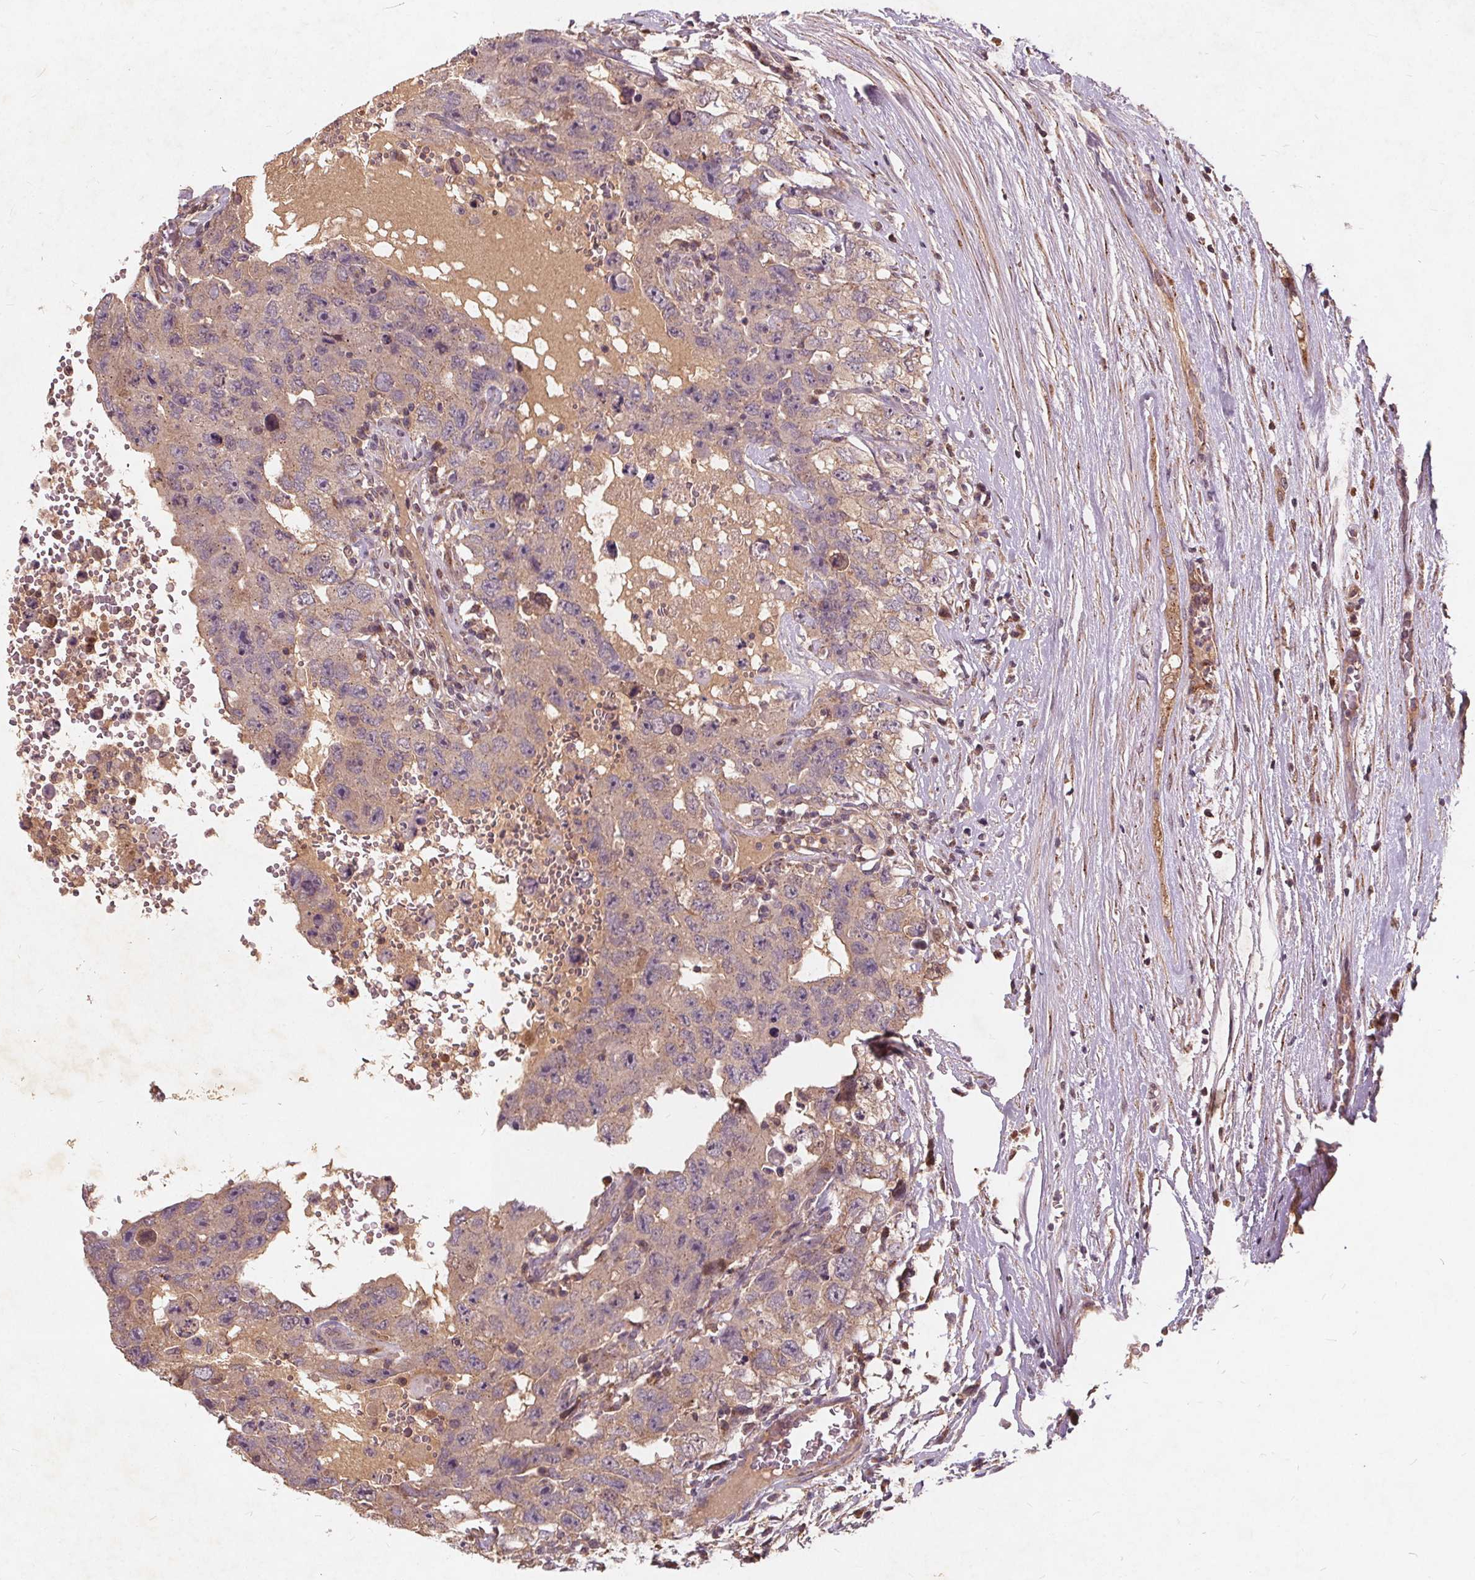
{"staining": {"intensity": "weak", "quantity": "<25%", "location": "cytoplasmic/membranous"}, "tissue": "testis cancer", "cell_type": "Tumor cells", "image_type": "cancer", "snomed": [{"axis": "morphology", "description": "Carcinoma, Embryonal, NOS"}, {"axis": "topography", "description": "Testis"}], "caption": "The histopathology image displays no significant staining in tumor cells of testis cancer.", "gene": "CSNK1G2", "patient": {"sex": "male", "age": 26}}